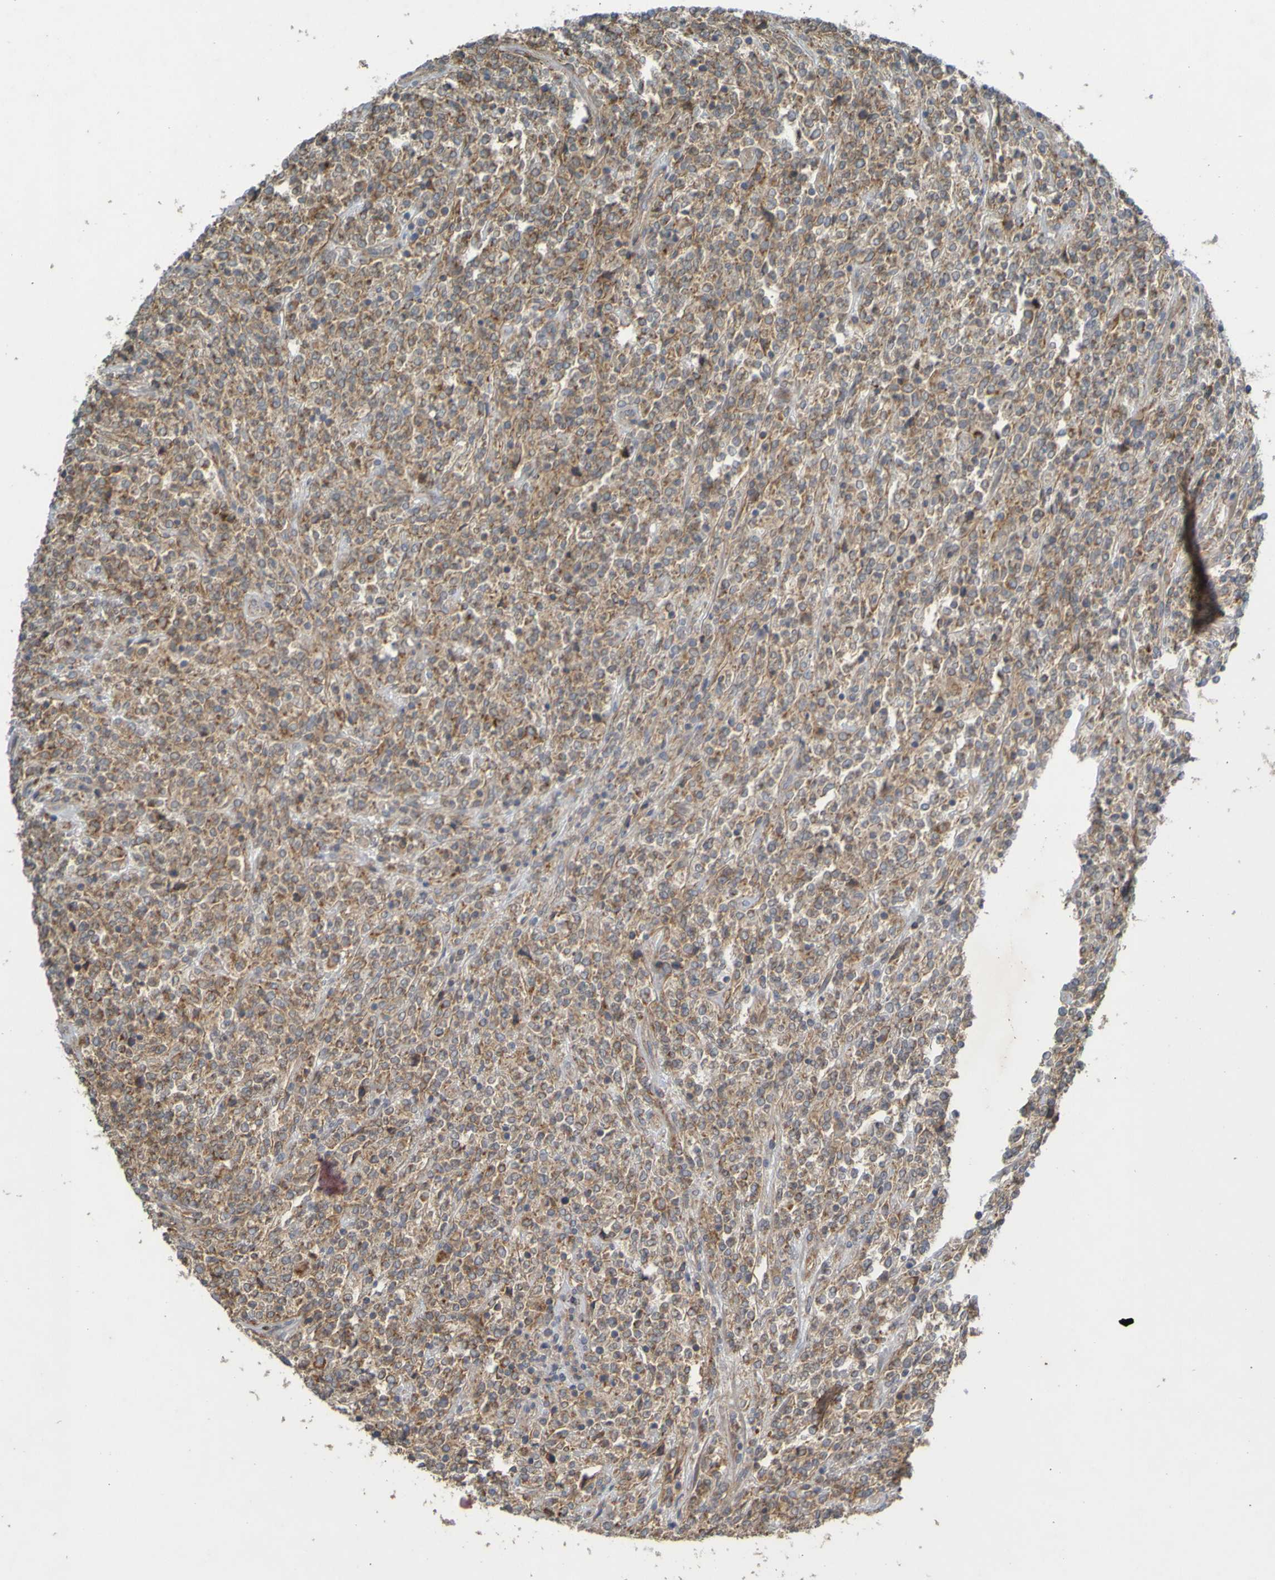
{"staining": {"intensity": "moderate", "quantity": ">75%", "location": "cytoplasmic/membranous"}, "tissue": "lymphoma", "cell_type": "Tumor cells", "image_type": "cancer", "snomed": [{"axis": "morphology", "description": "Malignant lymphoma, non-Hodgkin's type, High grade"}, {"axis": "topography", "description": "Soft tissue"}], "caption": "High-grade malignant lymphoma, non-Hodgkin's type stained with DAB IHC displays medium levels of moderate cytoplasmic/membranous expression in about >75% of tumor cells.", "gene": "B3GAT2", "patient": {"sex": "male", "age": 18}}